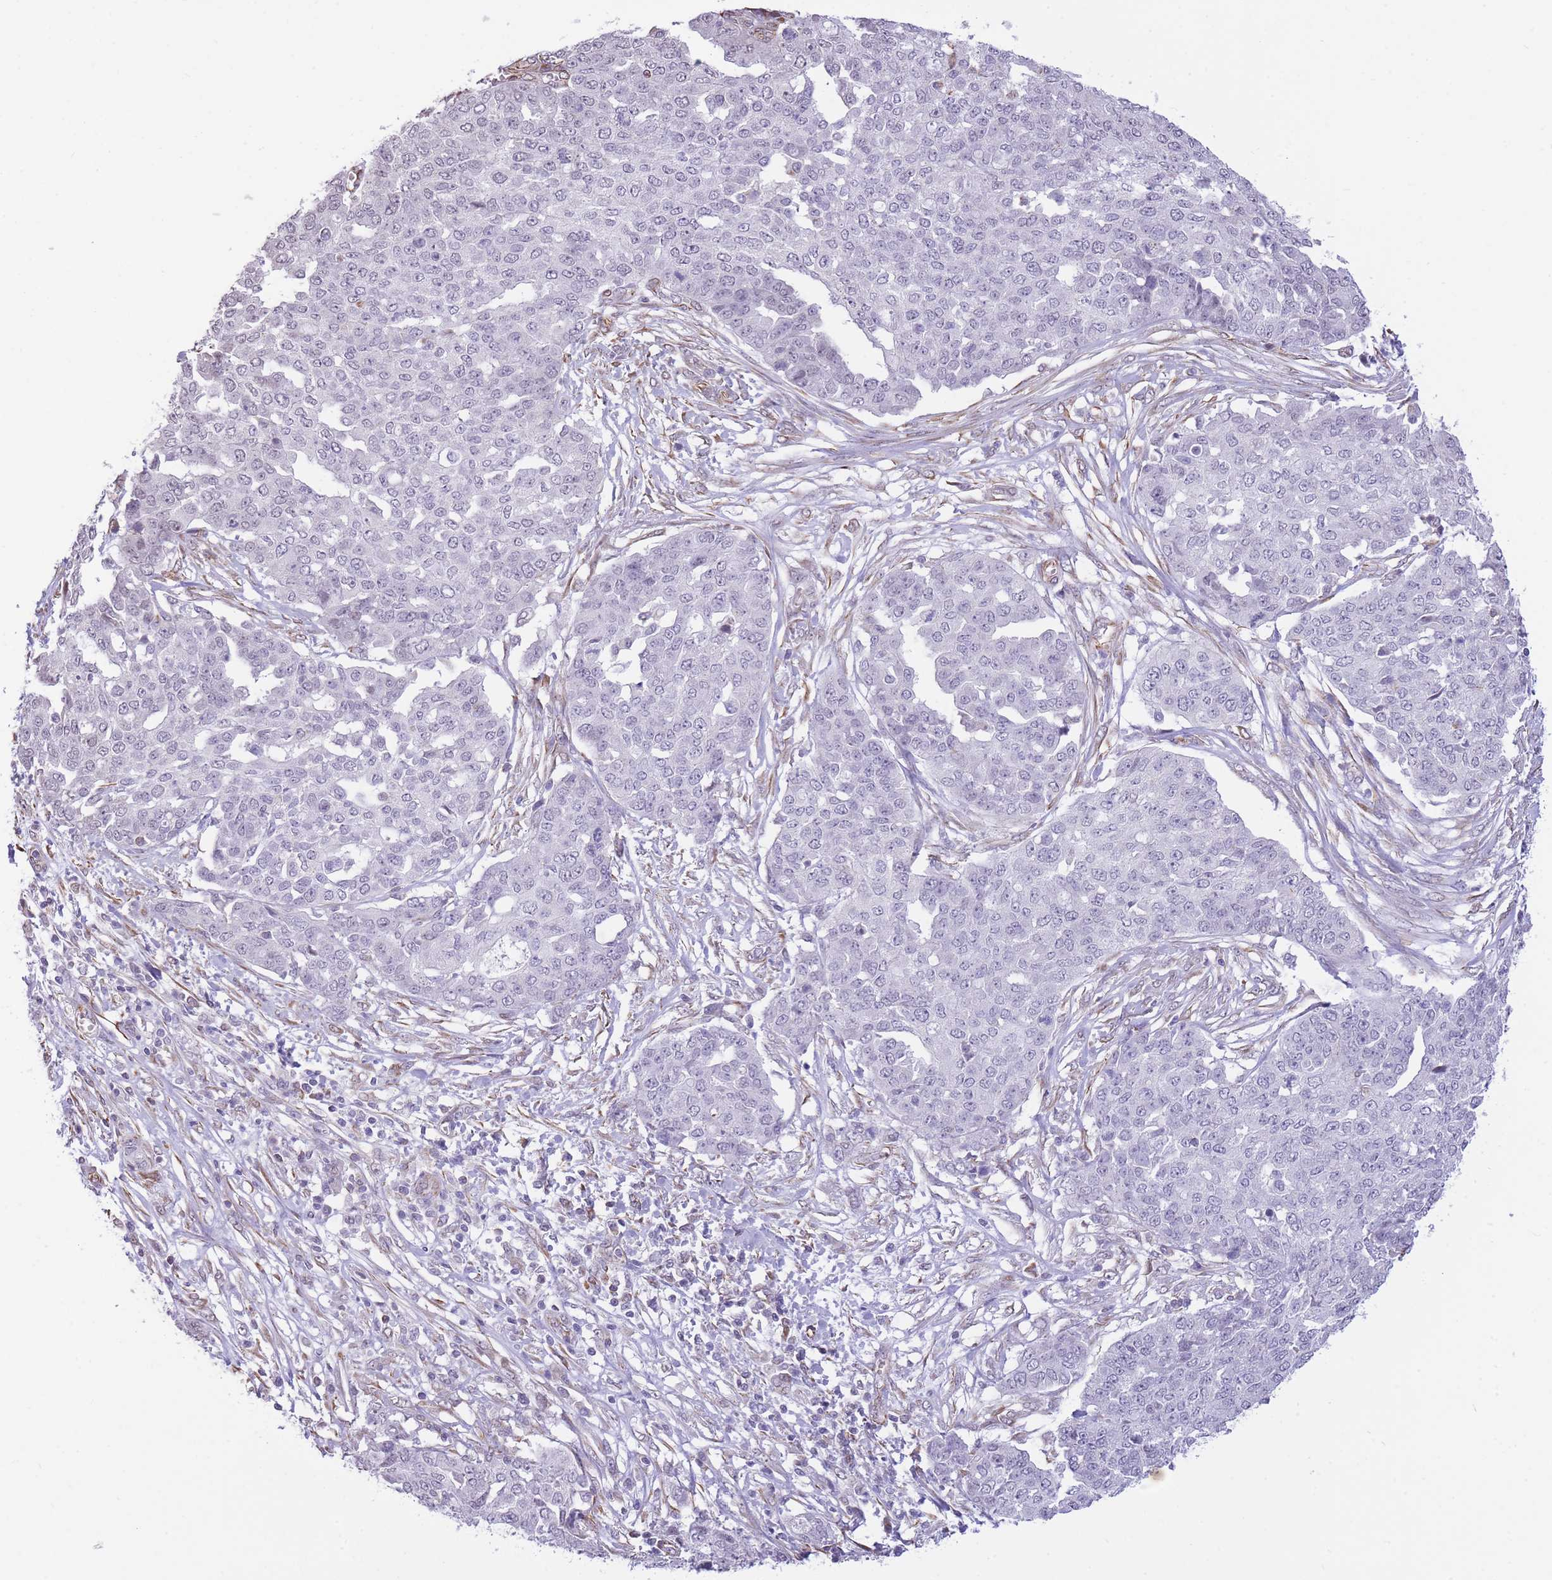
{"staining": {"intensity": "negative", "quantity": "none", "location": "none"}, "tissue": "ovarian cancer", "cell_type": "Tumor cells", "image_type": "cancer", "snomed": [{"axis": "morphology", "description": "Cystadenocarcinoma, serous, NOS"}, {"axis": "topography", "description": "Soft tissue"}, {"axis": "topography", "description": "Ovary"}], "caption": "This is an immunohistochemistry image of ovarian cancer (serous cystadenocarcinoma). There is no expression in tumor cells.", "gene": "PSG8", "patient": {"sex": "female", "age": 57}}